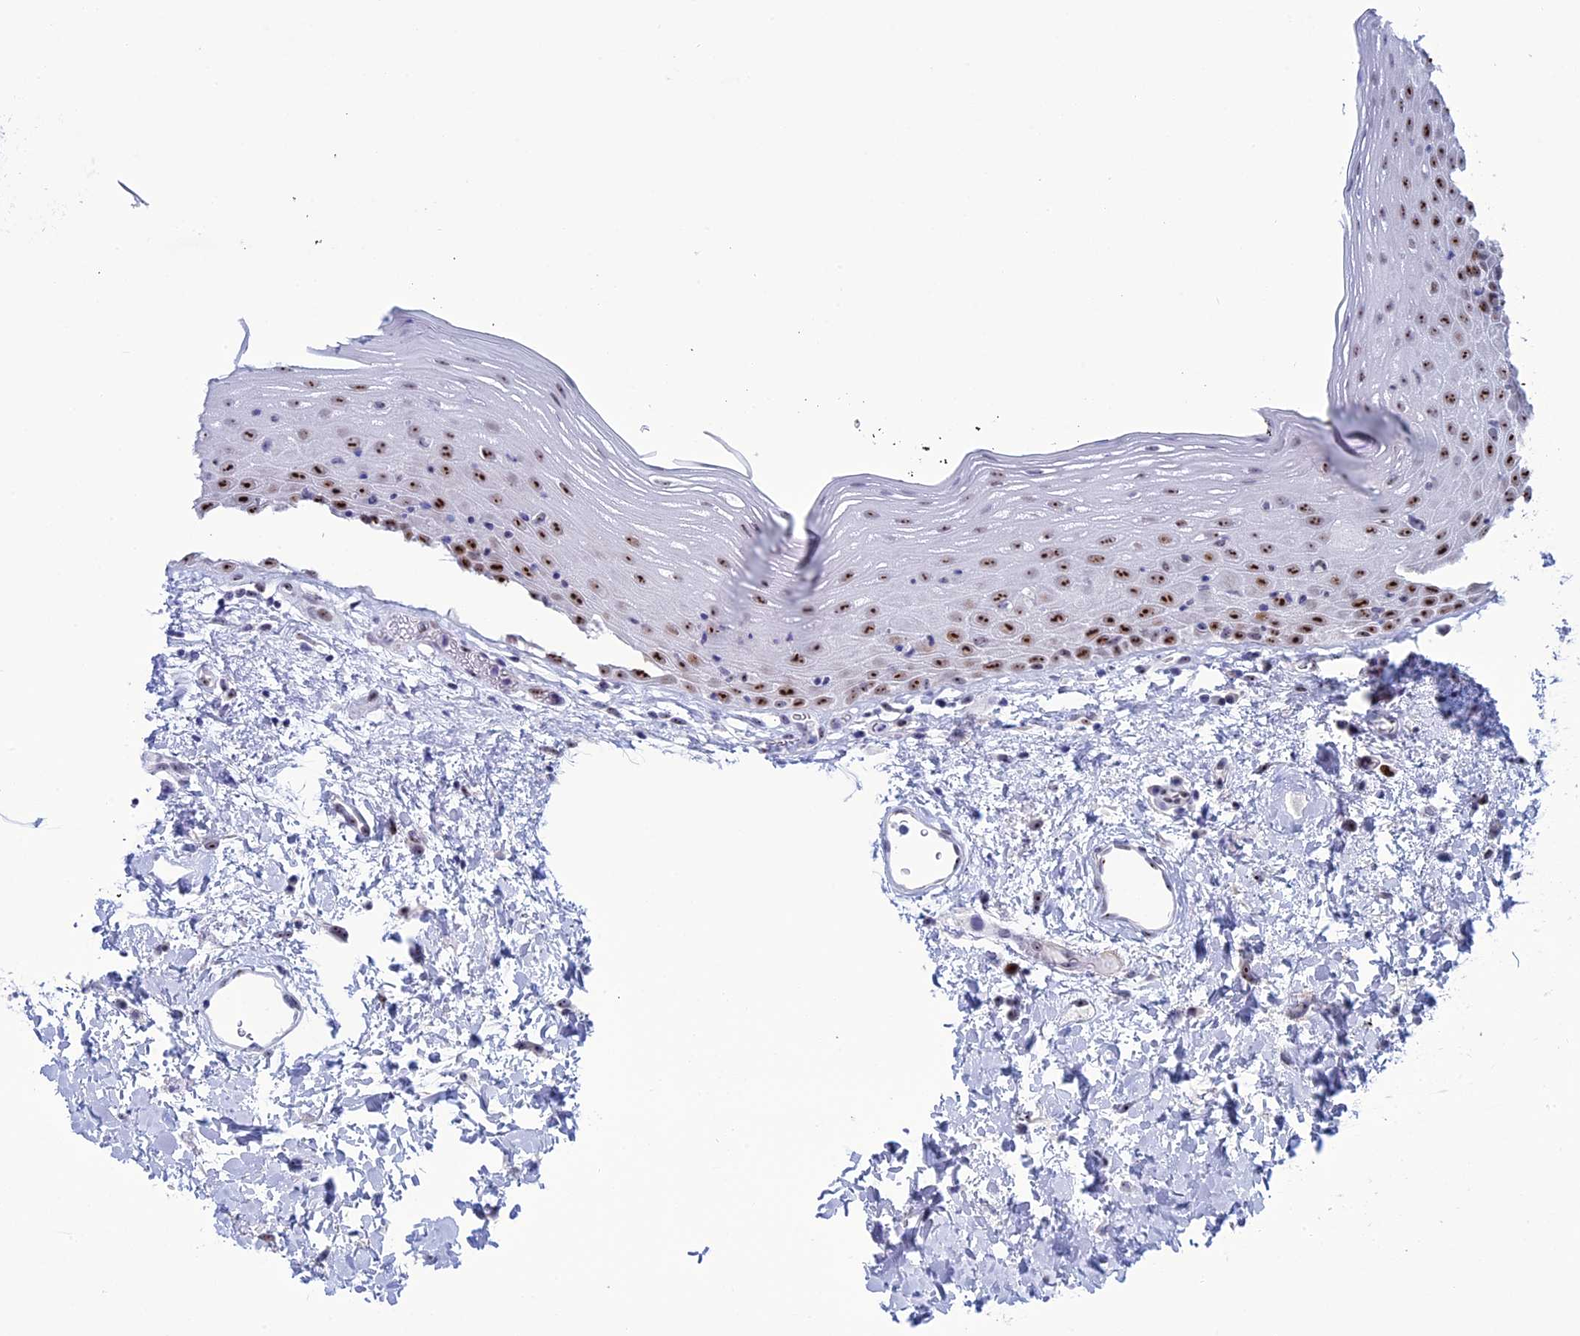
{"staining": {"intensity": "strong", "quantity": "25%-75%", "location": "nuclear"}, "tissue": "oral mucosa", "cell_type": "Squamous epithelial cells", "image_type": "normal", "snomed": [{"axis": "morphology", "description": "Normal tissue, NOS"}, {"axis": "topography", "description": "Oral tissue"}], "caption": "The photomicrograph displays staining of benign oral mucosa, revealing strong nuclear protein expression (brown color) within squamous epithelial cells.", "gene": "CCDC86", "patient": {"sex": "male", "age": 74}}